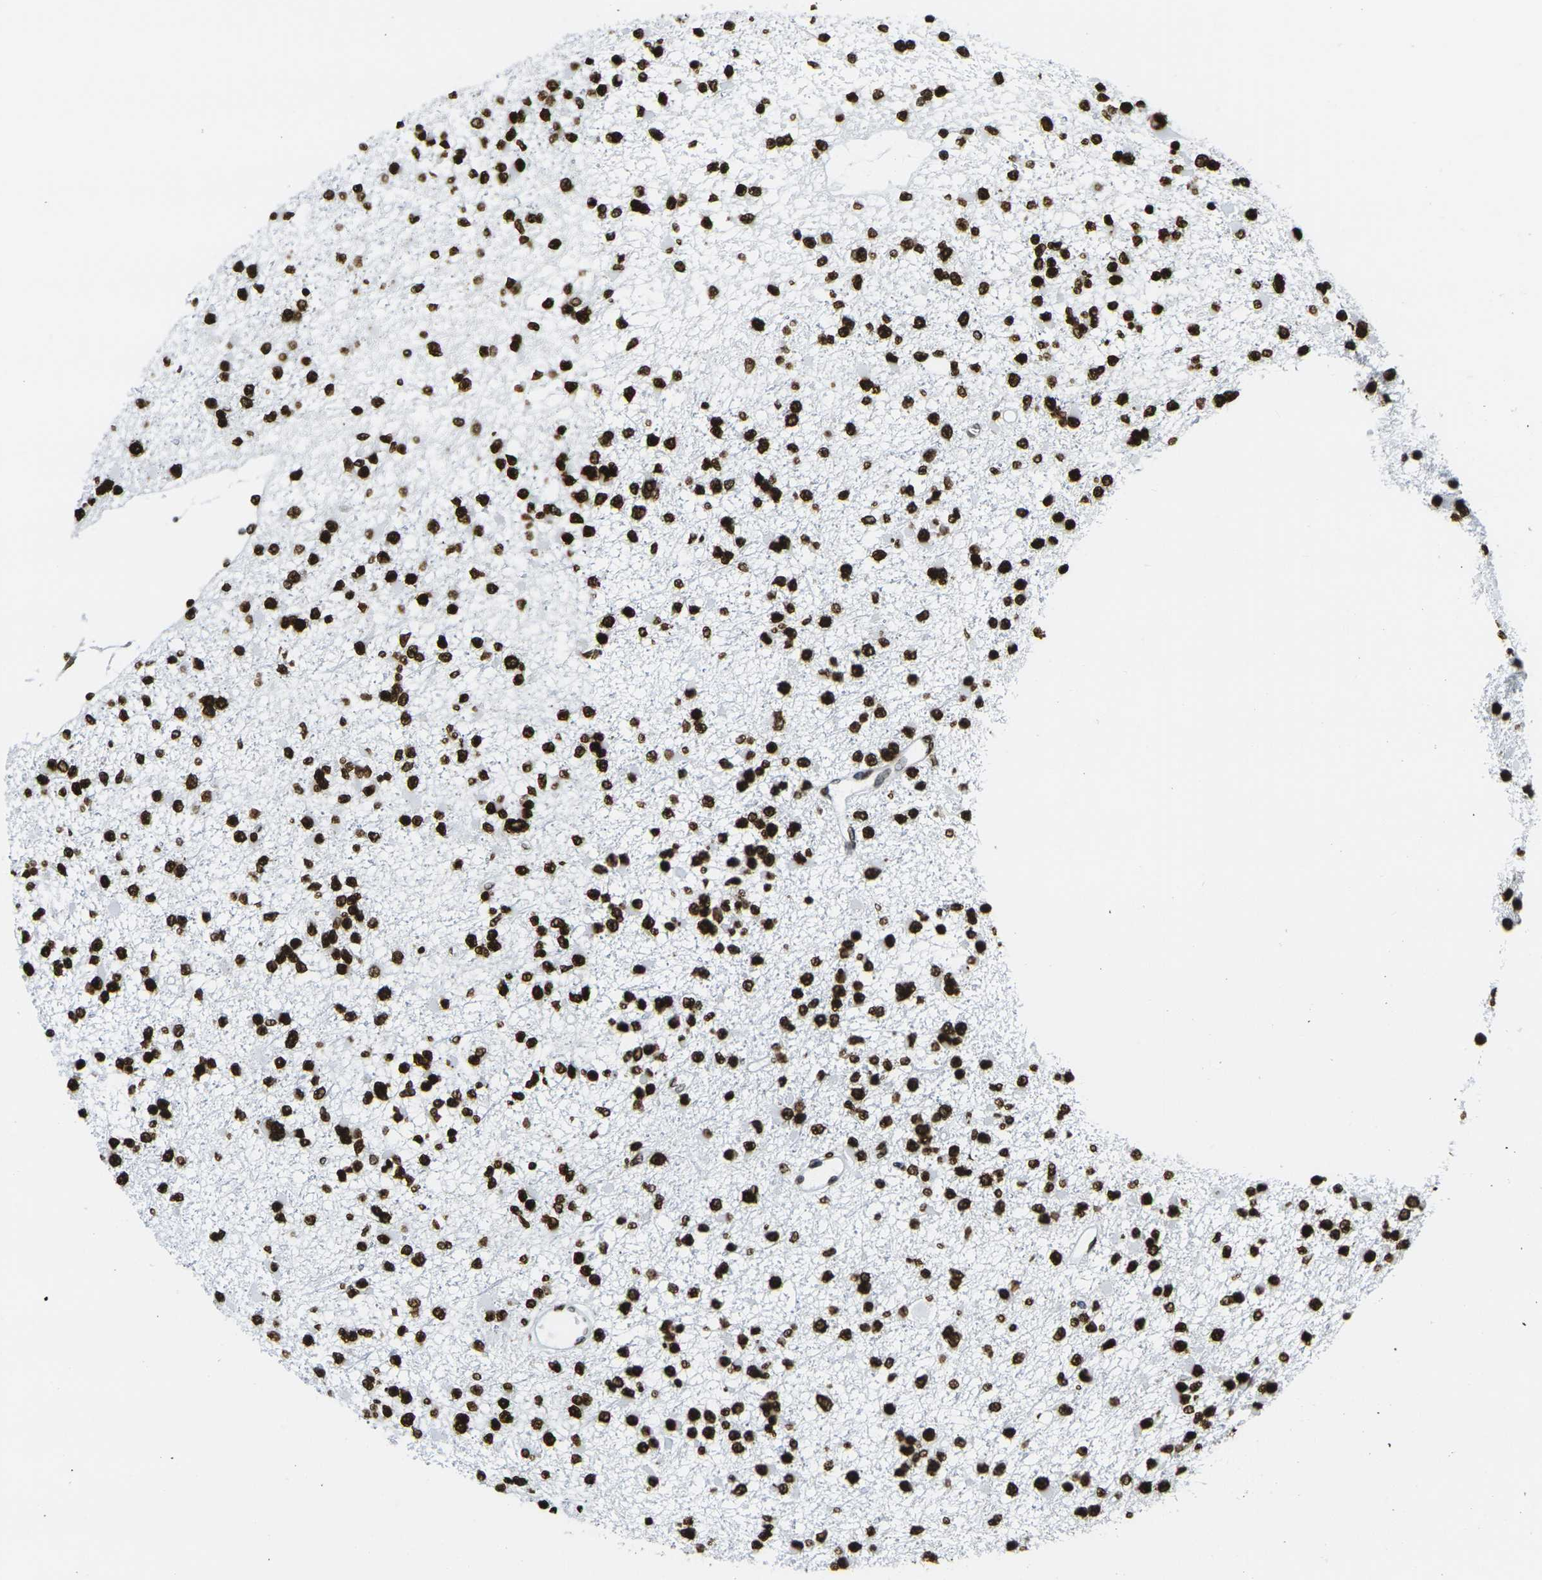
{"staining": {"intensity": "strong", "quantity": ">75%", "location": "nuclear"}, "tissue": "glioma", "cell_type": "Tumor cells", "image_type": "cancer", "snomed": [{"axis": "morphology", "description": "Glioma, malignant, Low grade"}, {"axis": "topography", "description": "Brain"}], "caption": "Immunohistochemical staining of human glioma demonstrates strong nuclear protein expression in approximately >75% of tumor cells.", "gene": "H2AX", "patient": {"sex": "female", "age": 22}}